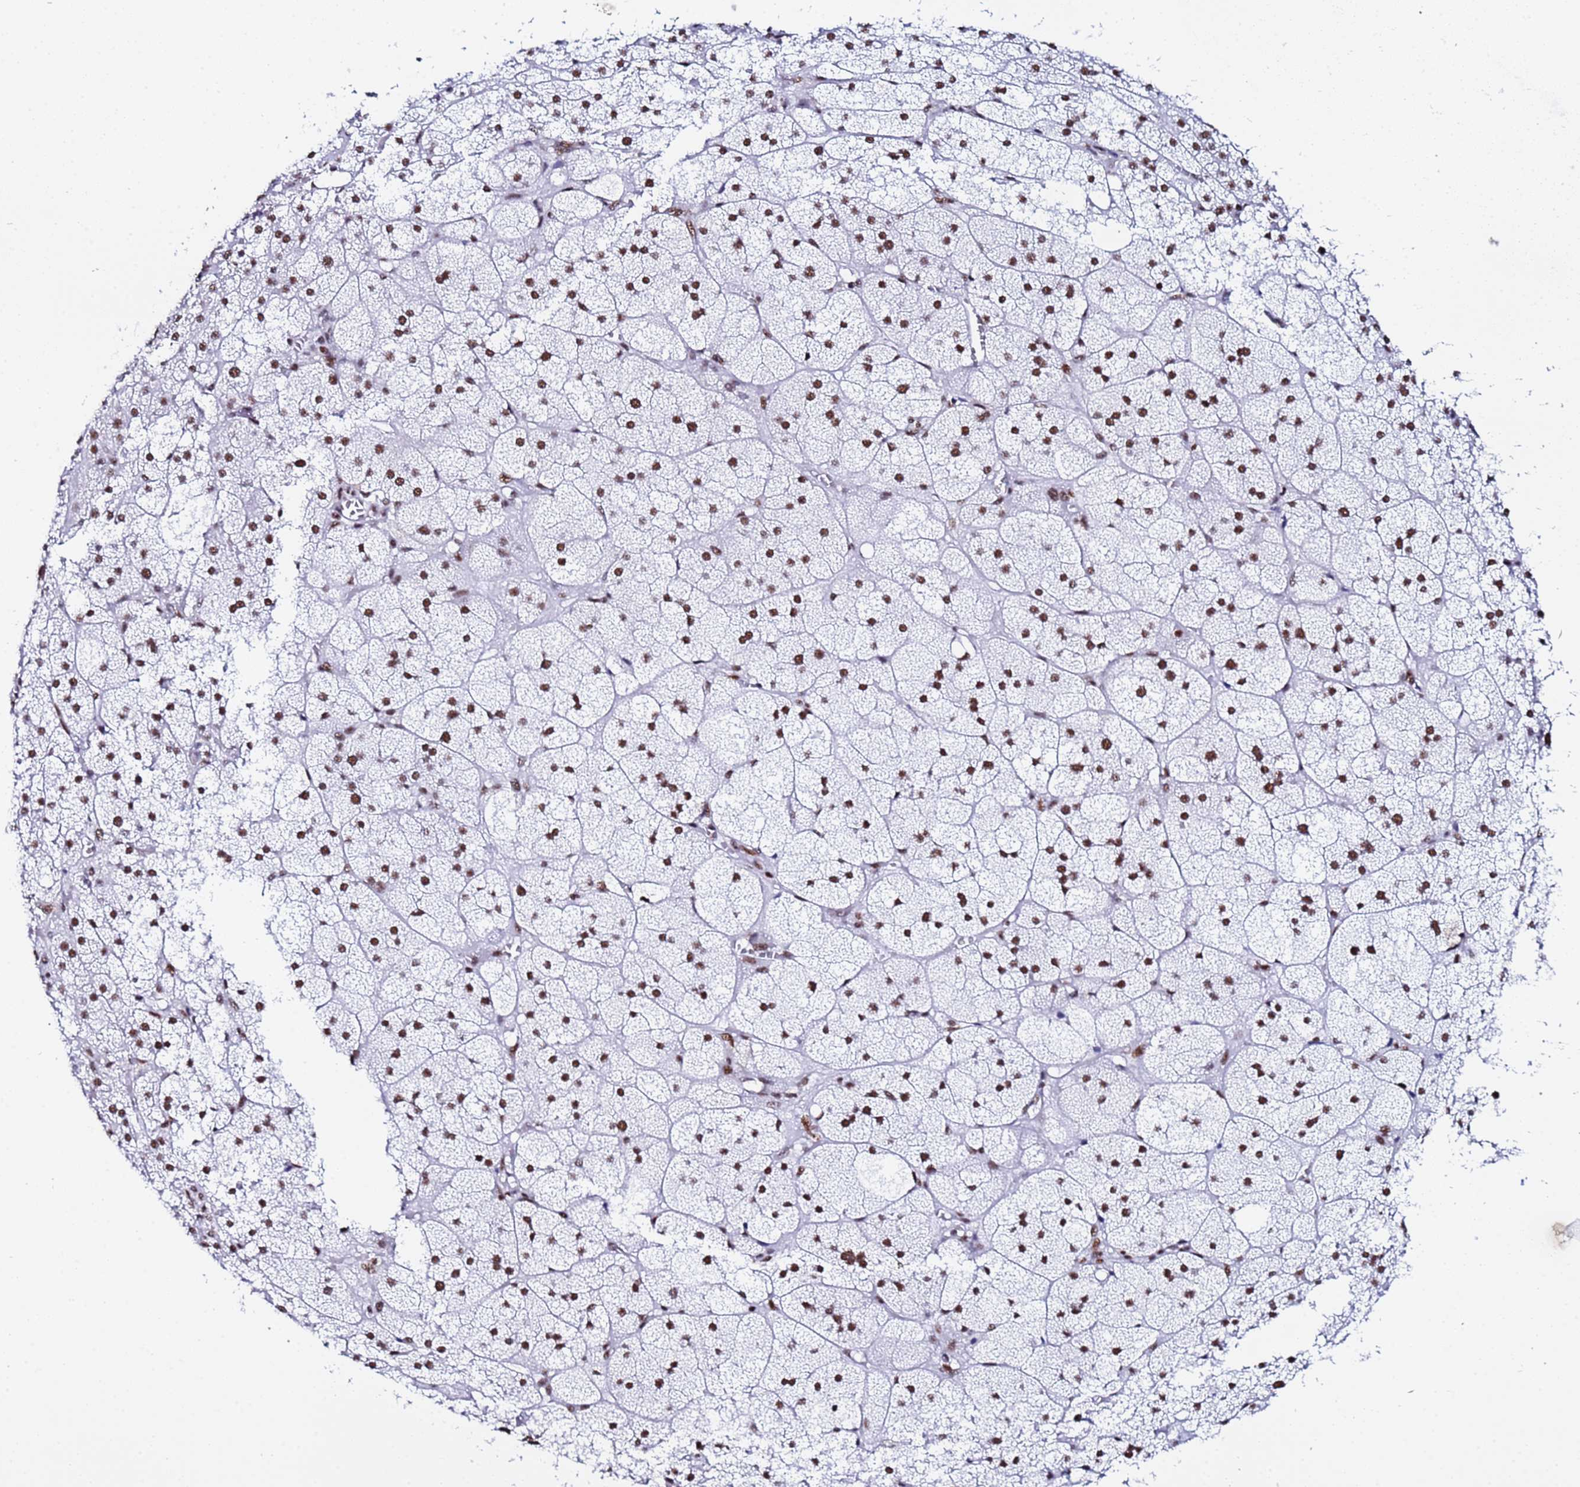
{"staining": {"intensity": "strong", "quantity": ">75%", "location": "nuclear"}, "tissue": "adrenal gland", "cell_type": "Glandular cells", "image_type": "normal", "snomed": [{"axis": "morphology", "description": "Normal tissue, NOS"}, {"axis": "topography", "description": "Adrenal gland"}], "caption": "The photomicrograph exhibits immunohistochemical staining of benign adrenal gland. There is strong nuclear staining is identified in about >75% of glandular cells. The staining was performed using DAB, with brown indicating positive protein expression. Nuclei are stained blue with hematoxylin.", "gene": "SNRPA1", "patient": {"sex": "female", "age": 61}}